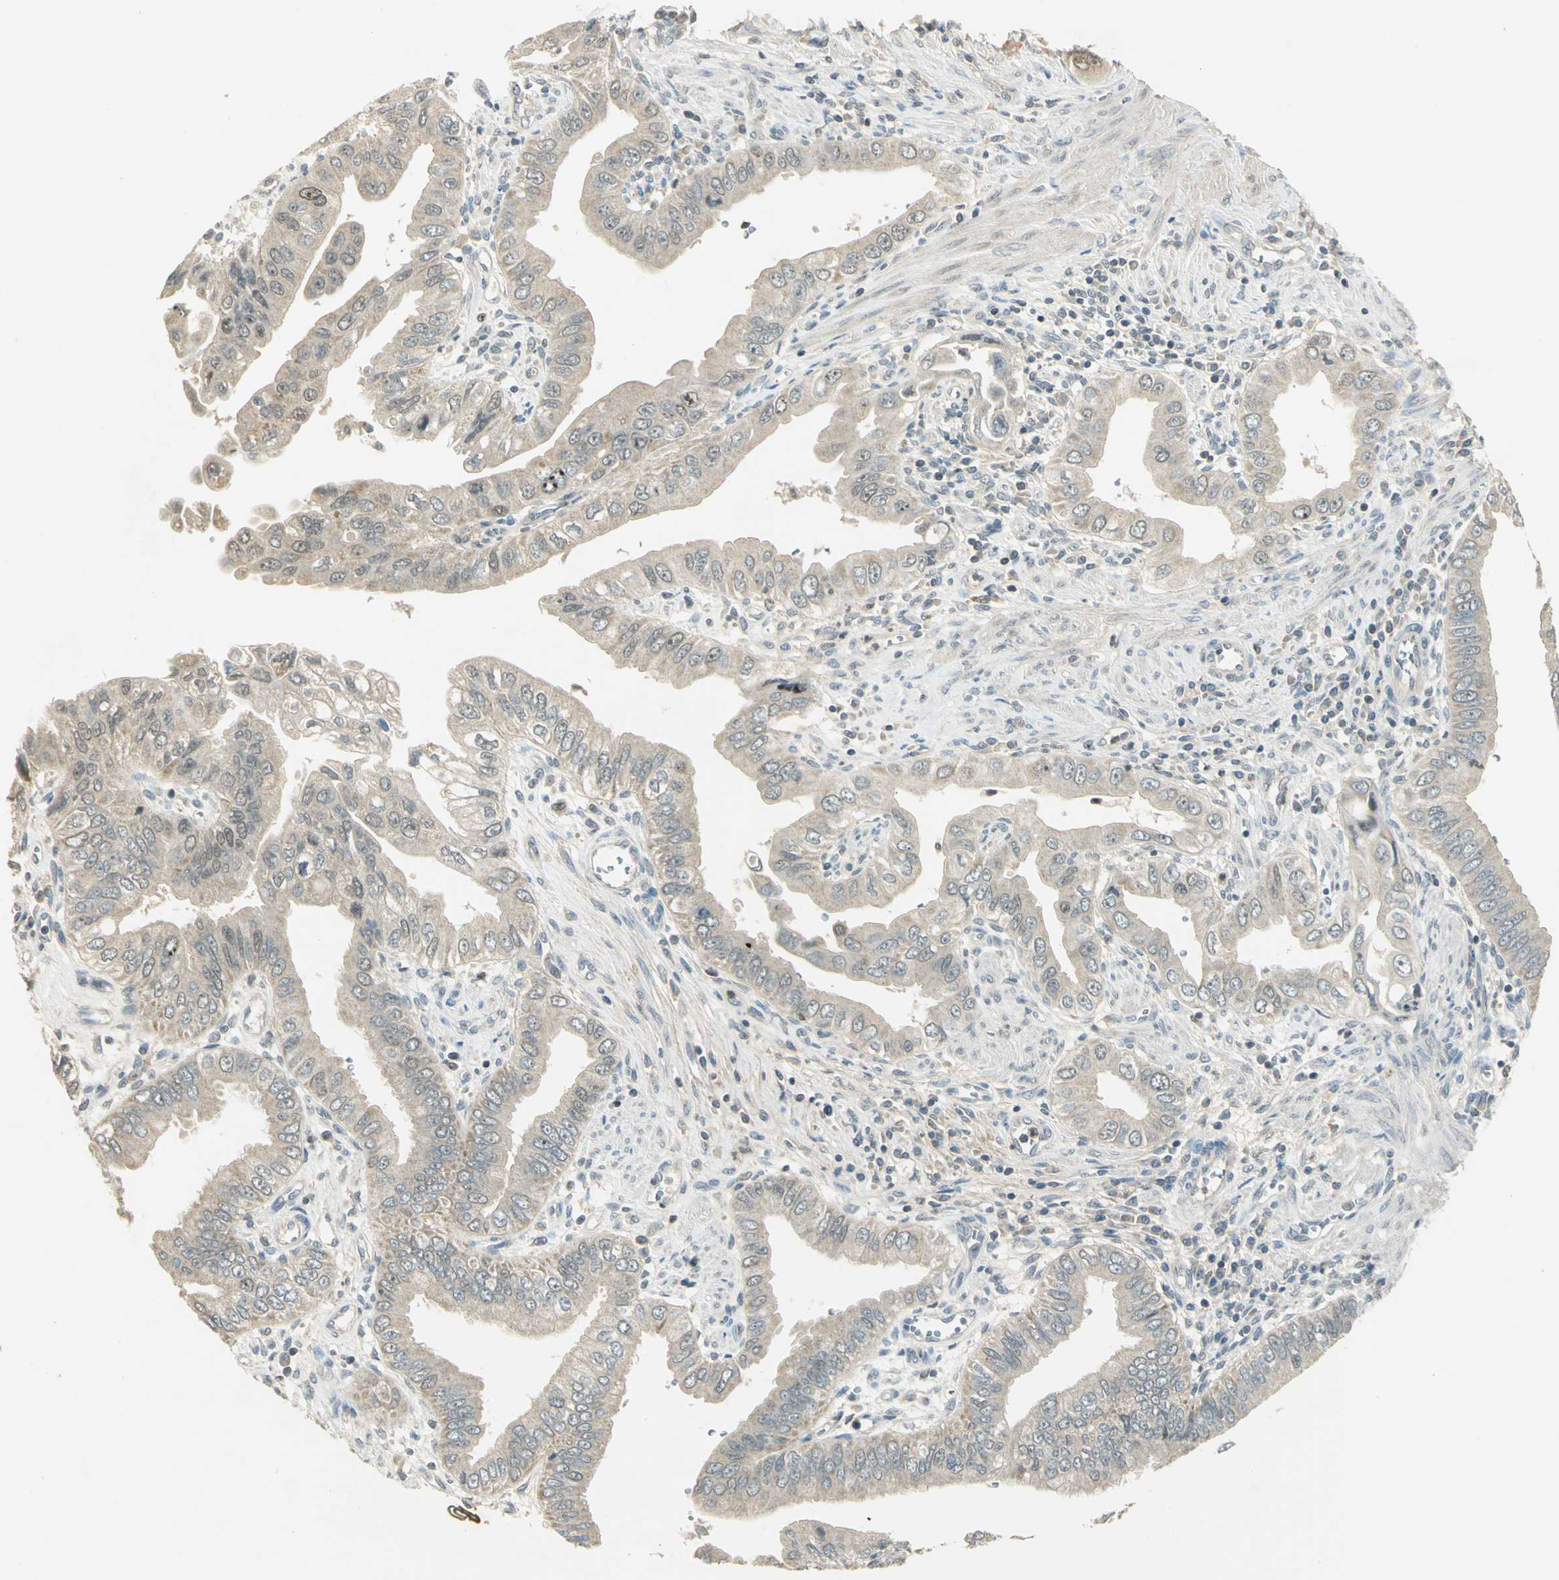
{"staining": {"intensity": "weak", "quantity": ">75%", "location": "cytoplasmic/membranous"}, "tissue": "pancreatic cancer", "cell_type": "Tumor cells", "image_type": "cancer", "snomed": [{"axis": "morphology", "description": "Normal tissue, NOS"}, {"axis": "topography", "description": "Lymph node"}], "caption": "Pancreatic cancer stained with DAB (3,3'-diaminobenzidine) immunohistochemistry (IHC) exhibits low levels of weak cytoplasmic/membranous staining in about >75% of tumor cells. Using DAB (3,3'-diaminobenzidine) (brown) and hematoxylin (blue) stains, captured at high magnification using brightfield microscopy.", "gene": "BIRC2", "patient": {"sex": "male", "age": 50}}